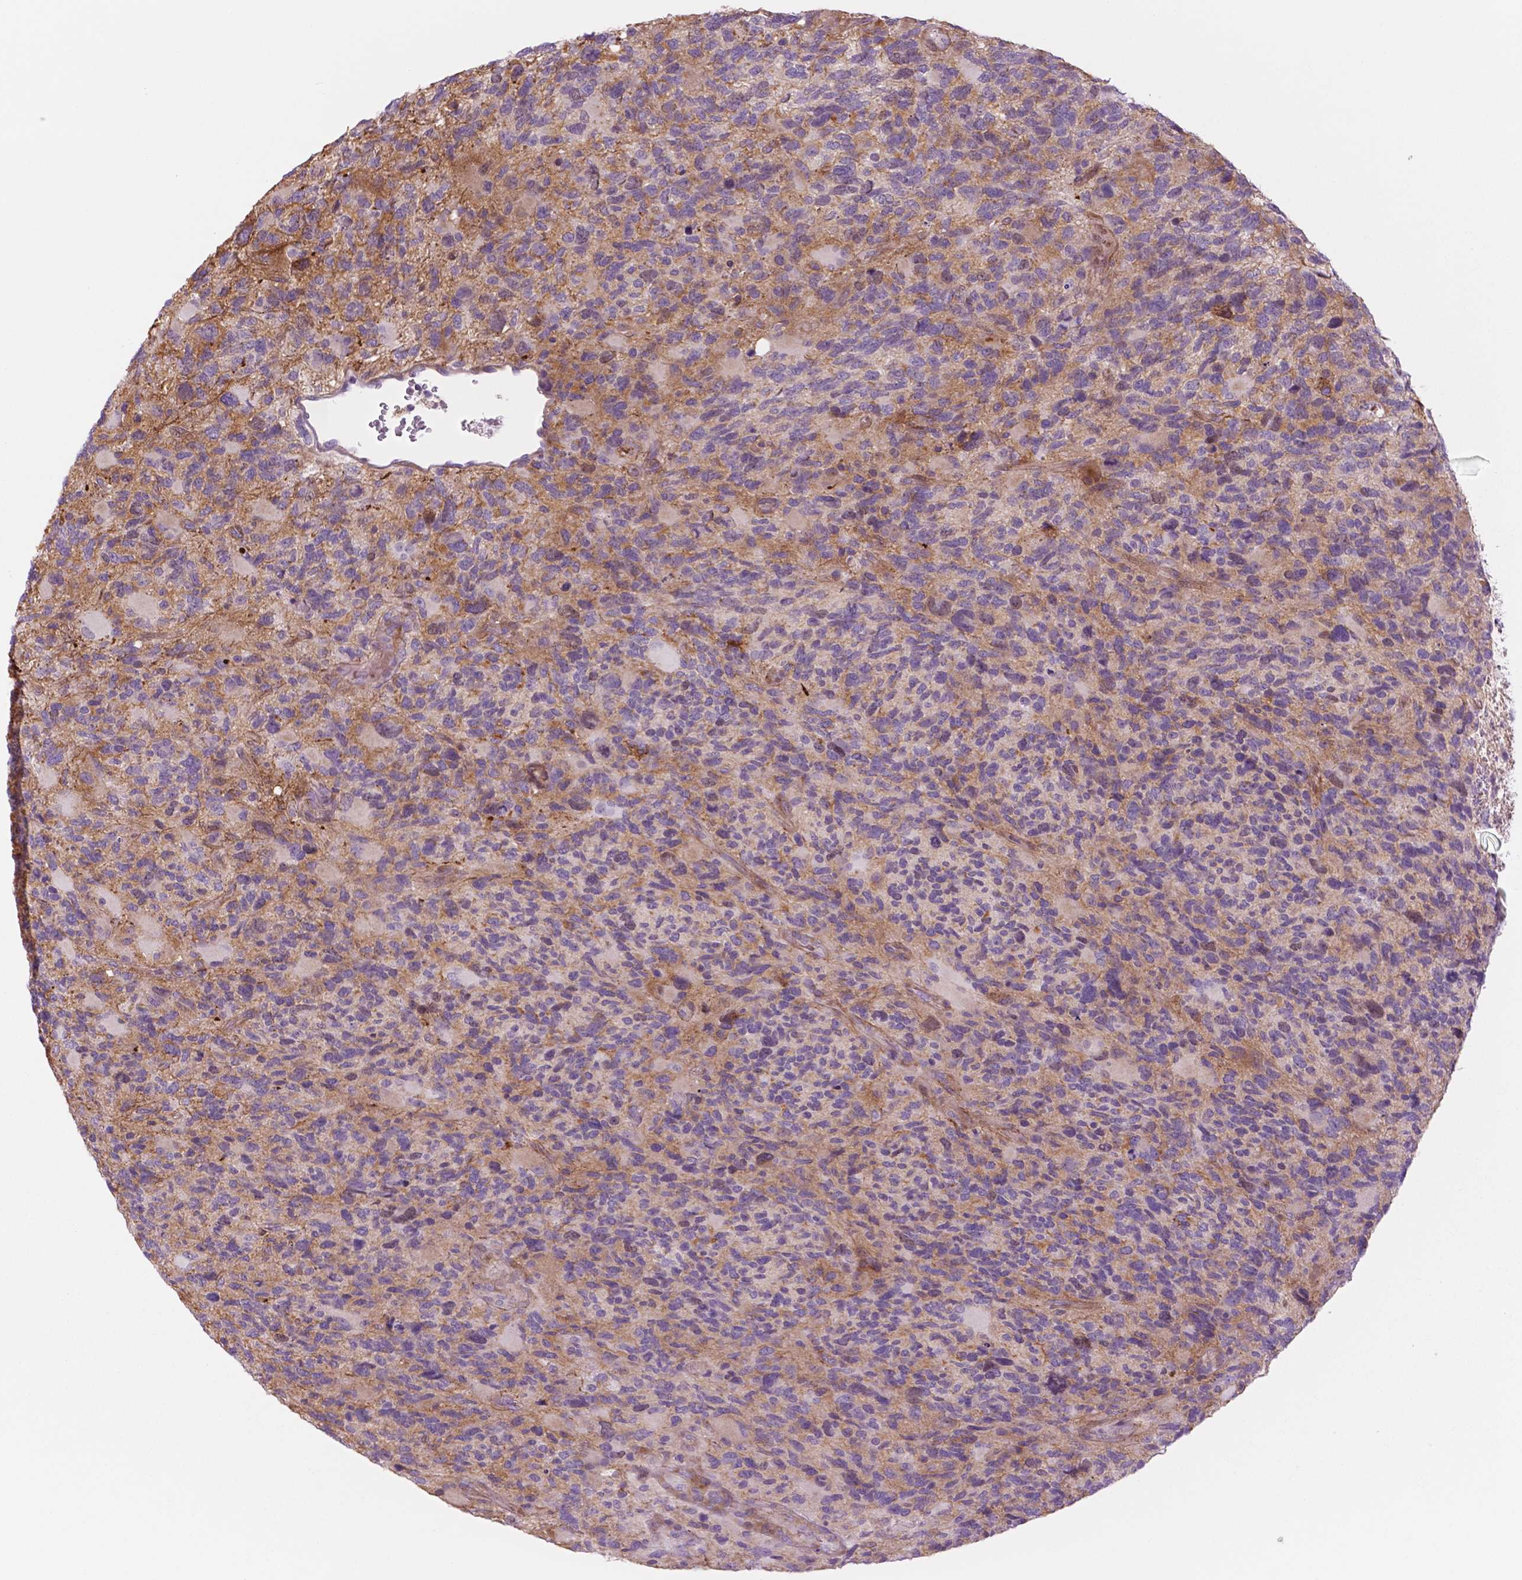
{"staining": {"intensity": "moderate", "quantity": "<25%", "location": "cytoplasmic/membranous"}, "tissue": "glioma", "cell_type": "Tumor cells", "image_type": "cancer", "snomed": [{"axis": "morphology", "description": "Glioma, malignant, High grade"}, {"axis": "topography", "description": "Brain"}], "caption": "Approximately <25% of tumor cells in malignant high-grade glioma show moderate cytoplasmic/membranous protein expression as visualized by brown immunohistochemical staining.", "gene": "RND3", "patient": {"sex": "female", "age": 71}}